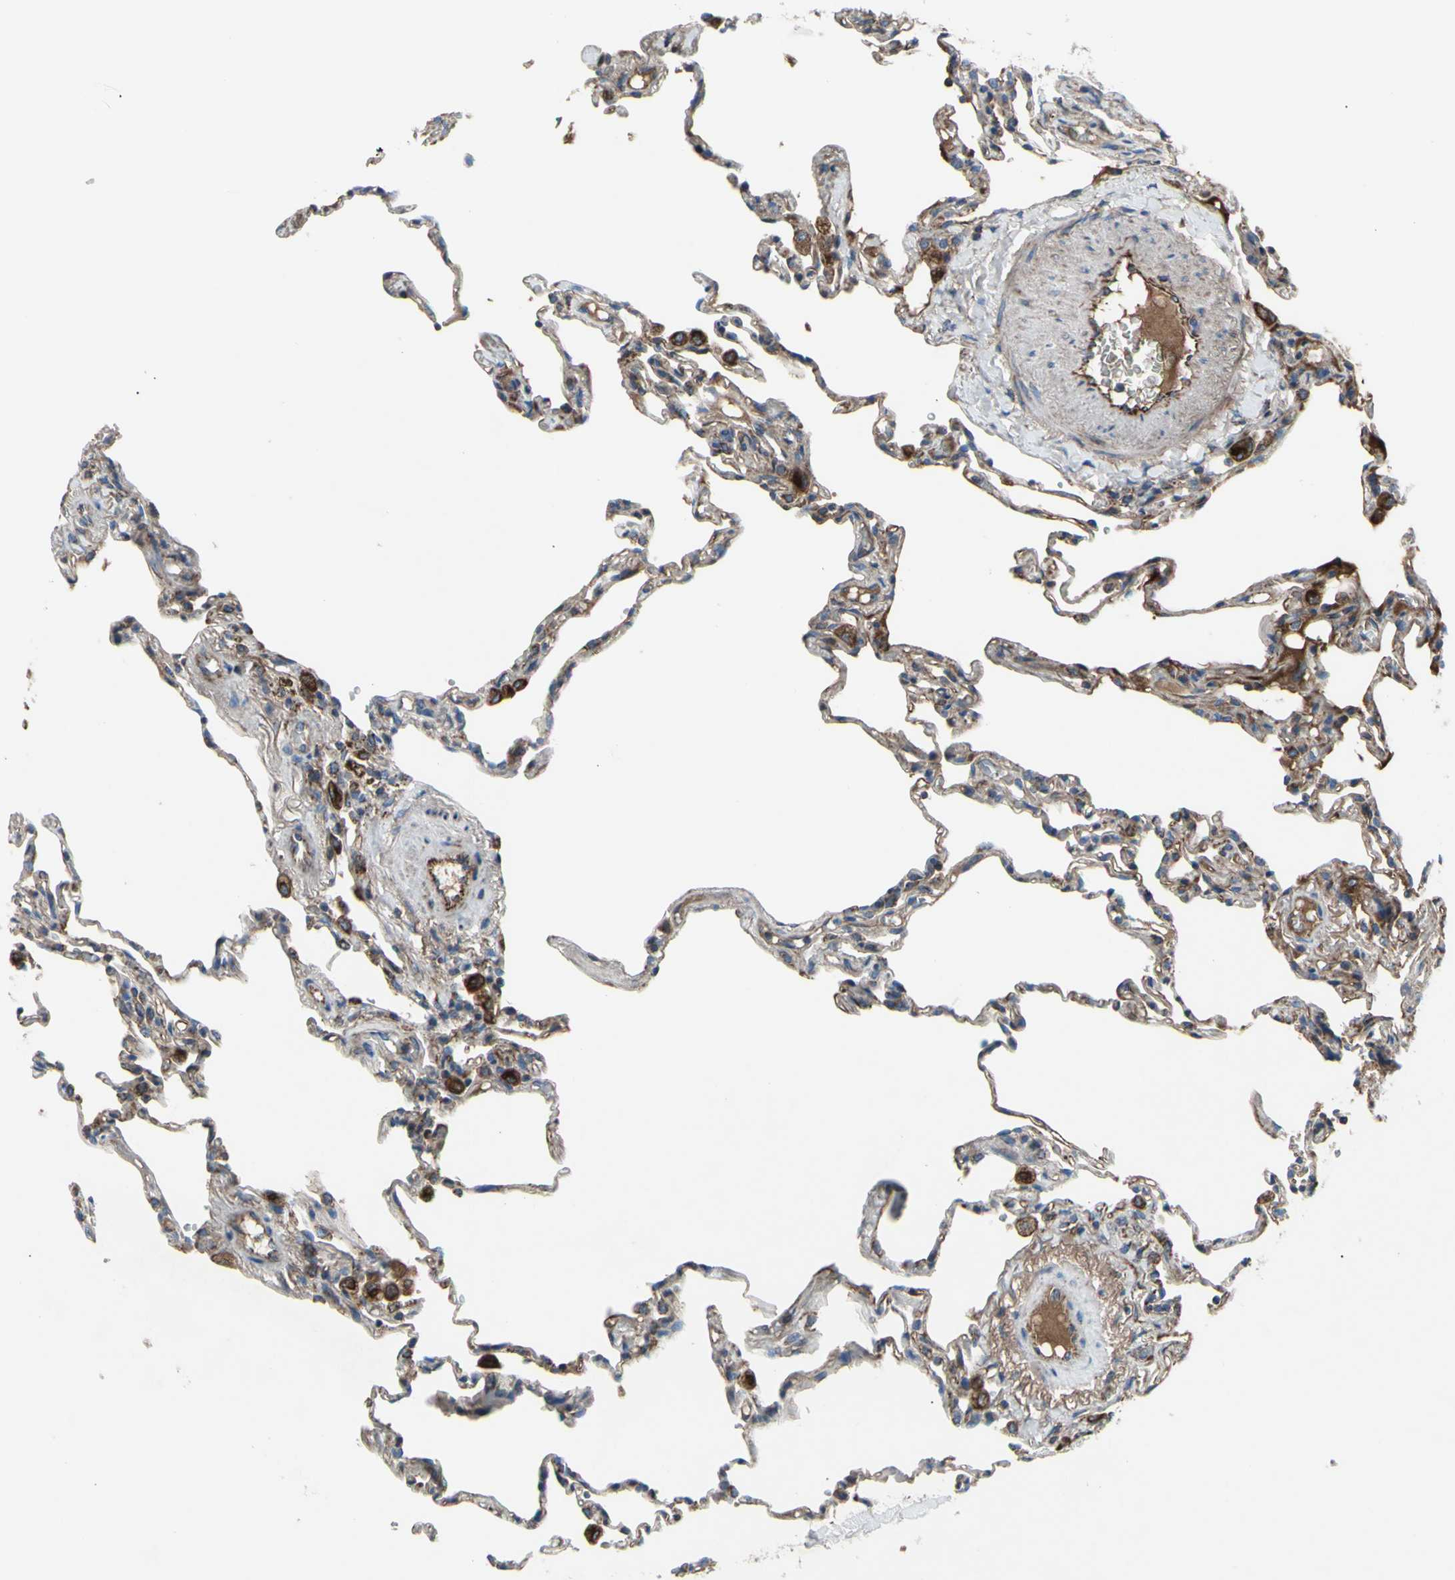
{"staining": {"intensity": "weak", "quantity": ">75%", "location": "cytoplasmic/membranous"}, "tissue": "lung", "cell_type": "Alveolar cells", "image_type": "normal", "snomed": [{"axis": "morphology", "description": "Normal tissue, NOS"}, {"axis": "topography", "description": "Lung"}], "caption": "The image demonstrates immunohistochemical staining of benign lung. There is weak cytoplasmic/membranous expression is seen in approximately >75% of alveolar cells.", "gene": "EMC7", "patient": {"sex": "male", "age": 59}}